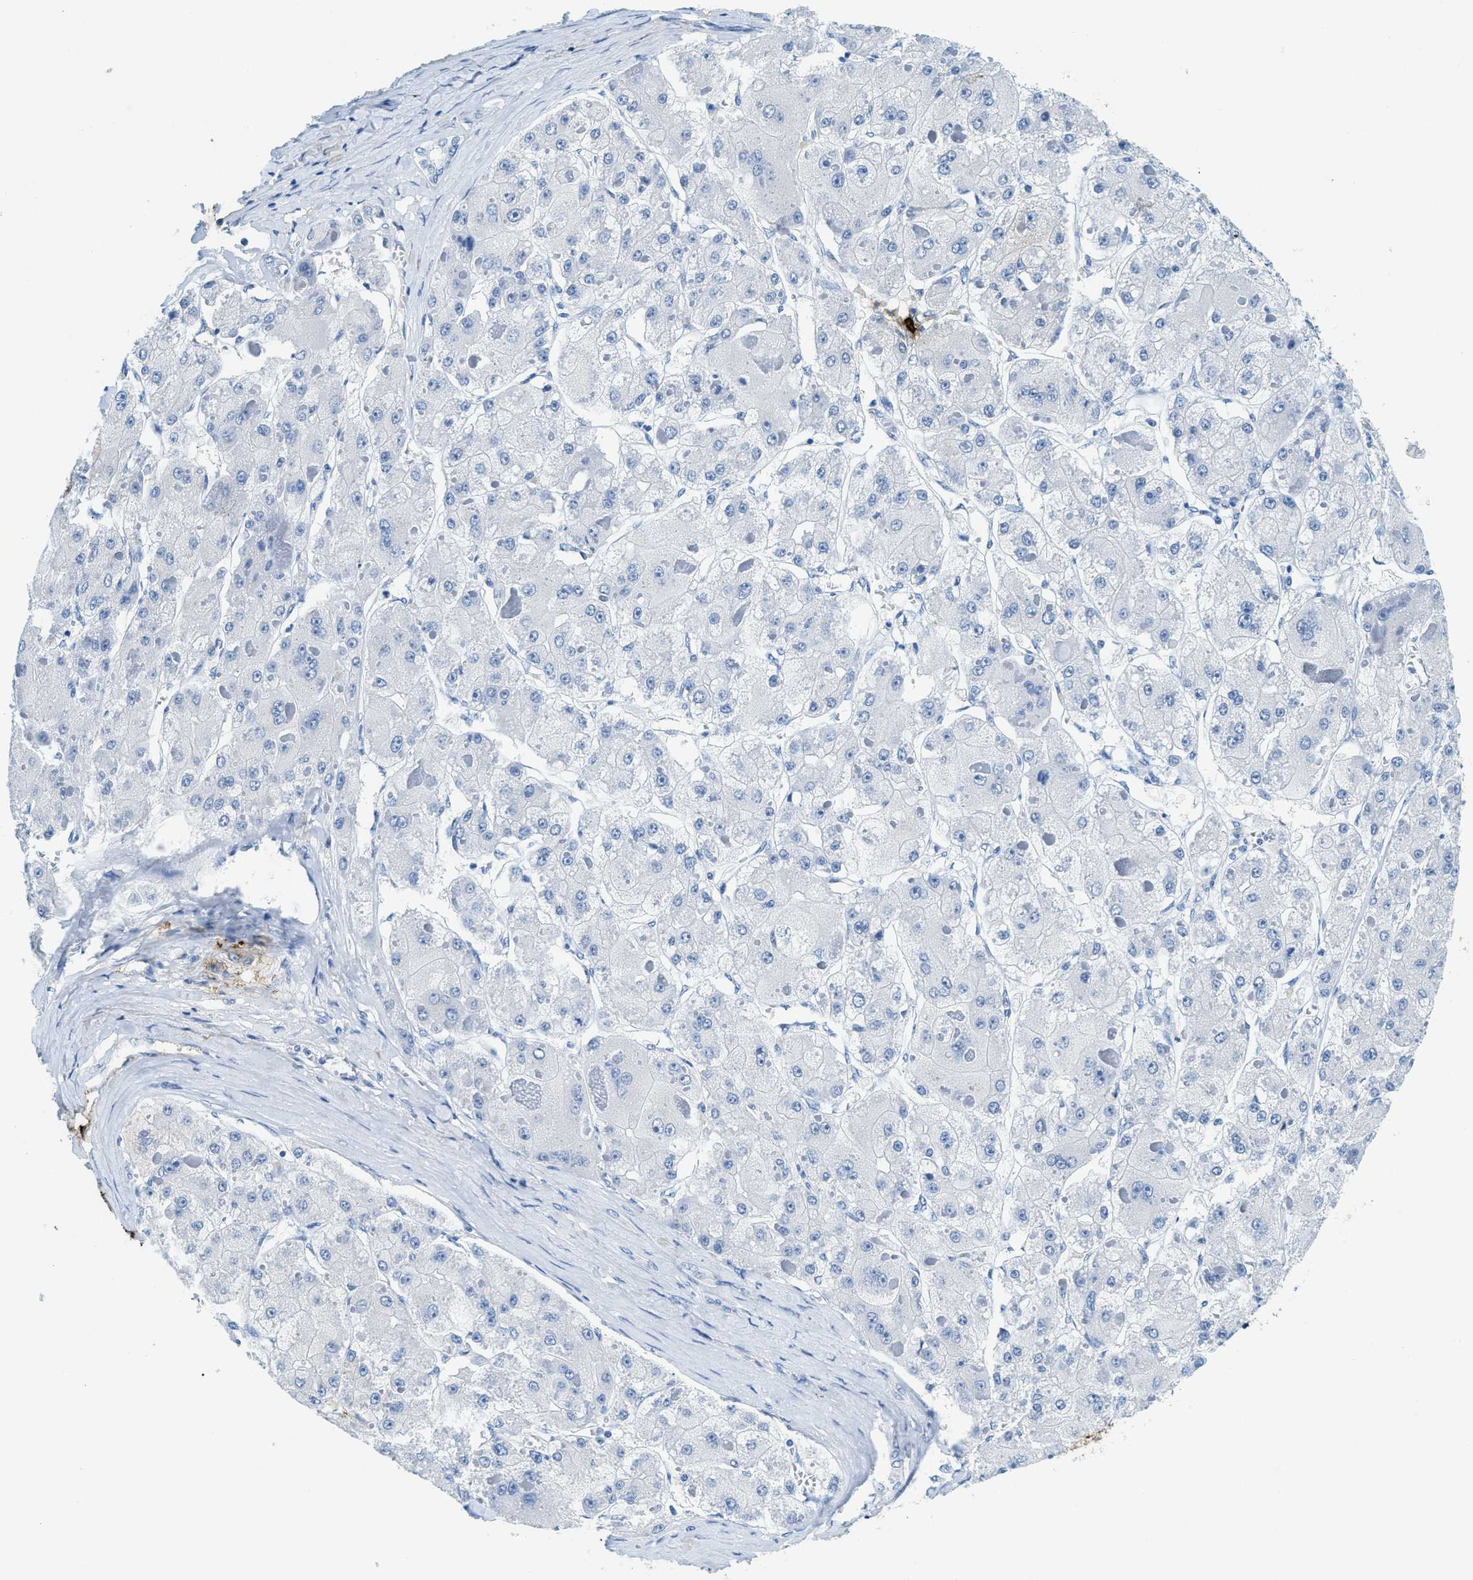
{"staining": {"intensity": "negative", "quantity": "none", "location": "none"}, "tissue": "liver cancer", "cell_type": "Tumor cells", "image_type": "cancer", "snomed": [{"axis": "morphology", "description": "Carcinoma, Hepatocellular, NOS"}, {"axis": "topography", "description": "Liver"}], "caption": "Micrograph shows no significant protein positivity in tumor cells of liver cancer.", "gene": "TPSAB1", "patient": {"sex": "female", "age": 73}}